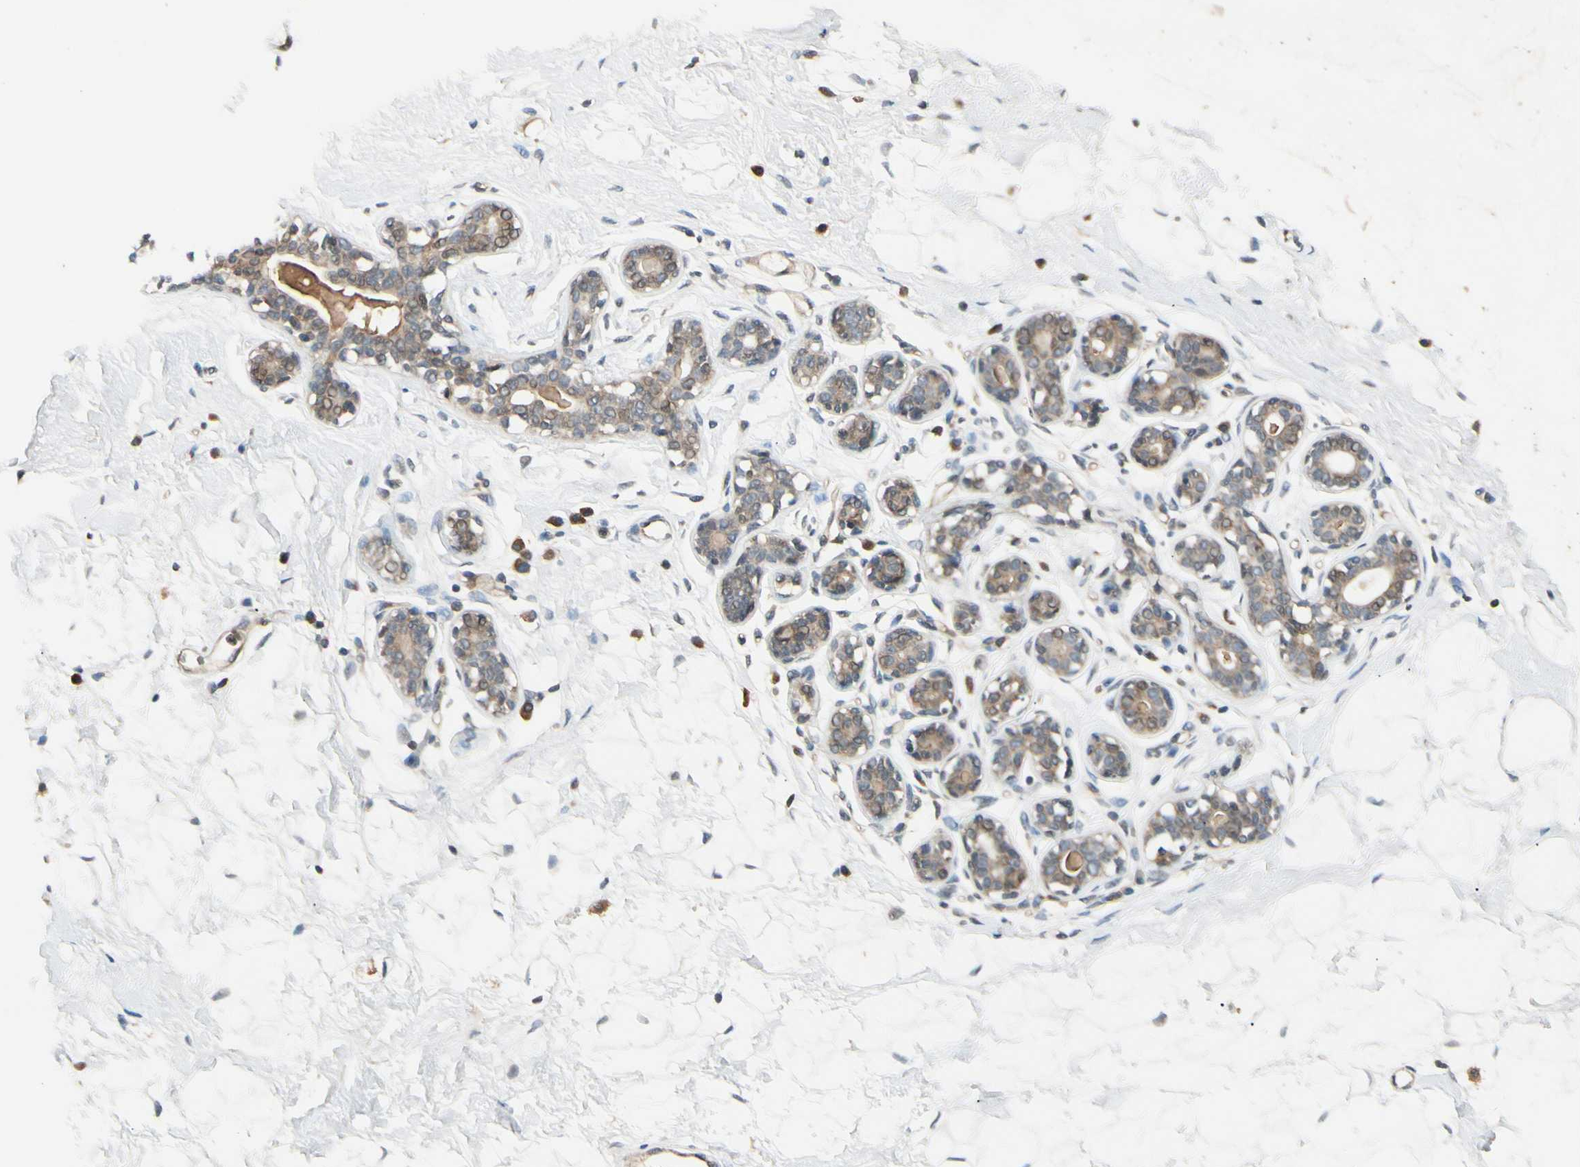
{"staining": {"intensity": "negative", "quantity": "none", "location": "none"}, "tissue": "breast", "cell_type": "Adipocytes", "image_type": "normal", "snomed": [{"axis": "morphology", "description": "Normal tissue, NOS"}, {"axis": "topography", "description": "Breast"}], "caption": "A high-resolution photomicrograph shows IHC staining of unremarkable breast, which shows no significant staining in adipocytes.", "gene": "FGF10", "patient": {"sex": "female", "age": 23}}